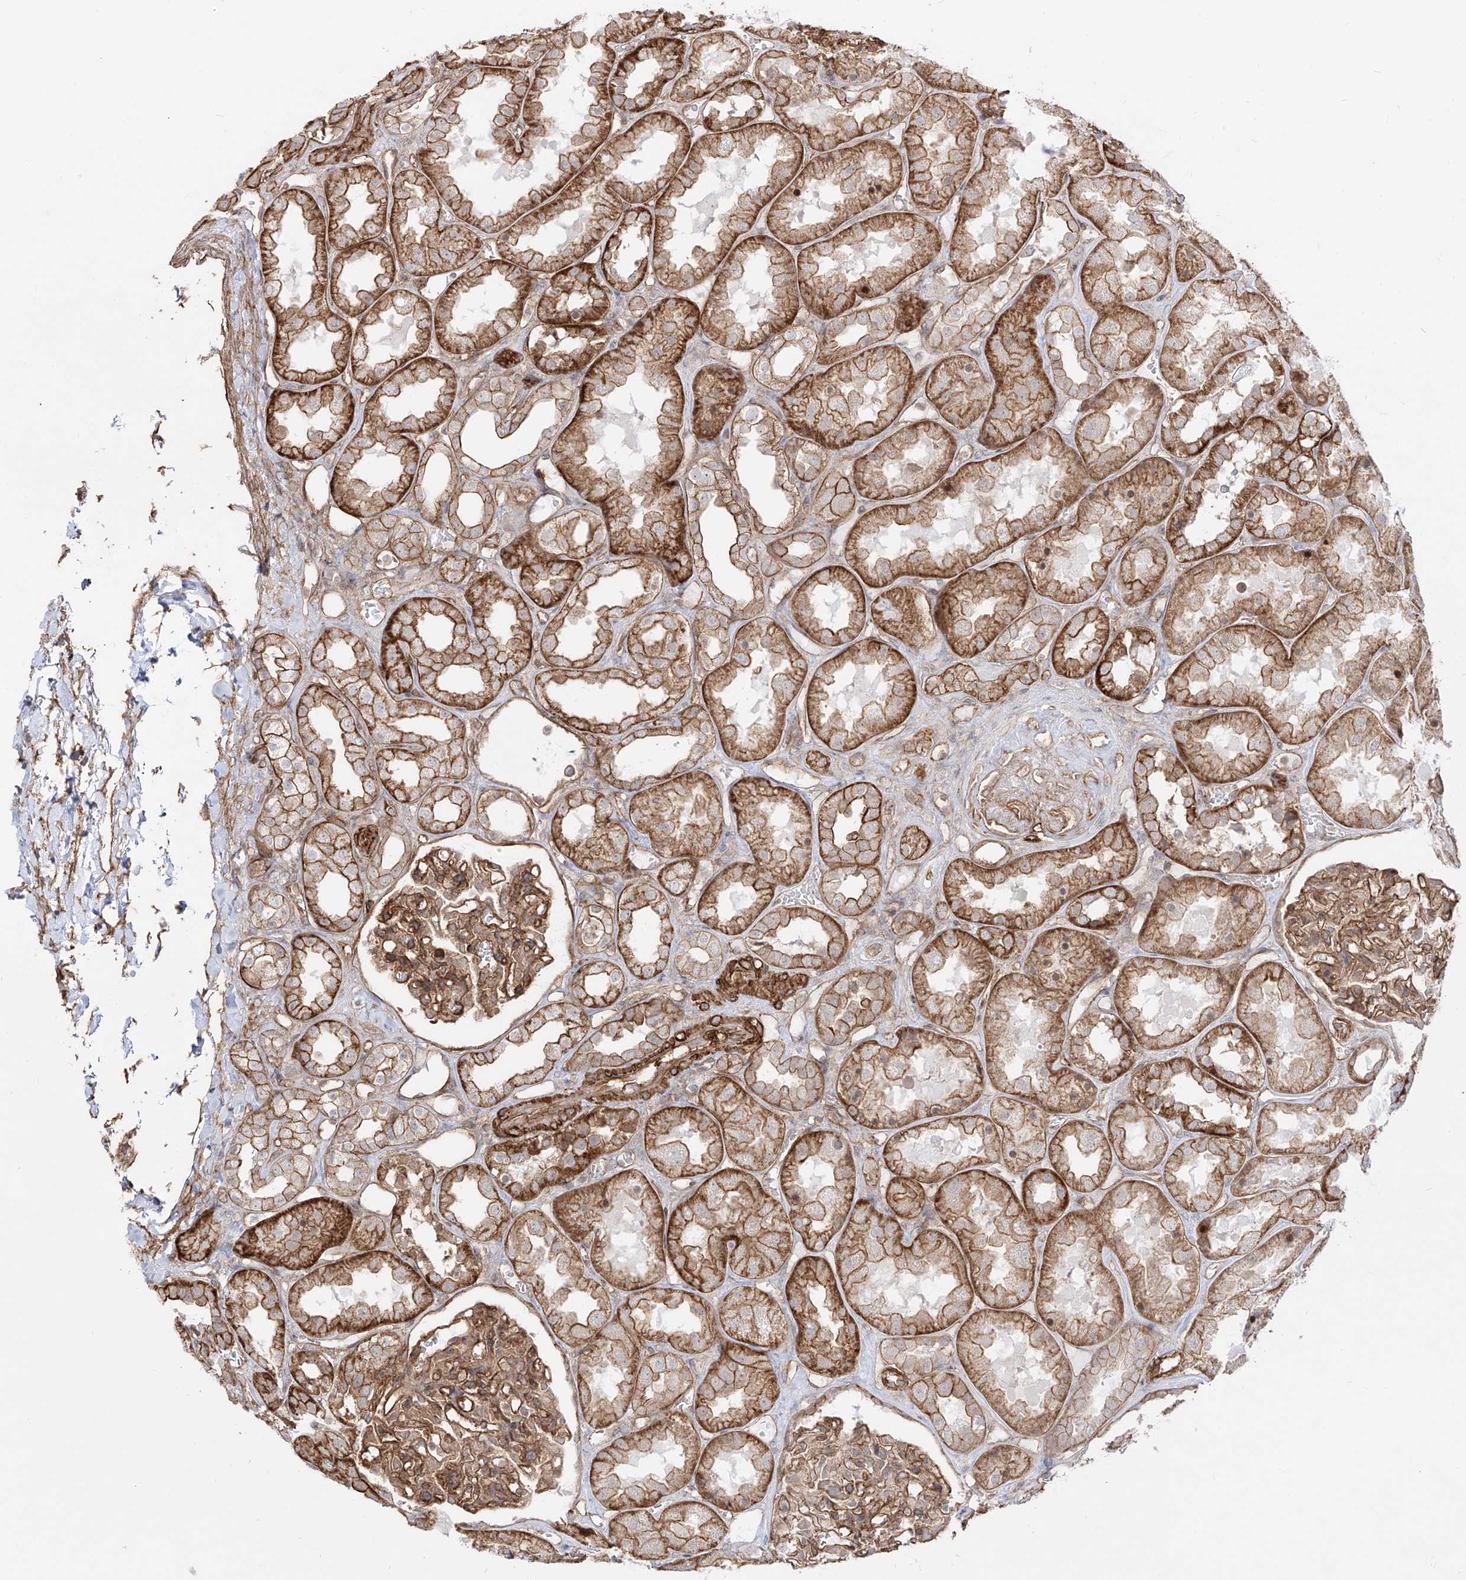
{"staining": {"intensity": "moderate", "quantity": ">75%", "location": "cytoplasmic/membranous"}, "tissue": "kidney", "cell_type": "Cells in glomeruli", "image_type": "normal", "snomed": [{"axis": "morphology", "description": "Normal tissue, NOS"}, {"axis": "topography", "description": "Kidney"}], "caption": "Moderate cytoplasmic/membranous staining for a protein is present in approximately >75% of cells in glomeruli of benign kidney using IHC.", "gene": "ZNF180", "patient": {"sex": "male", "age": 70}}